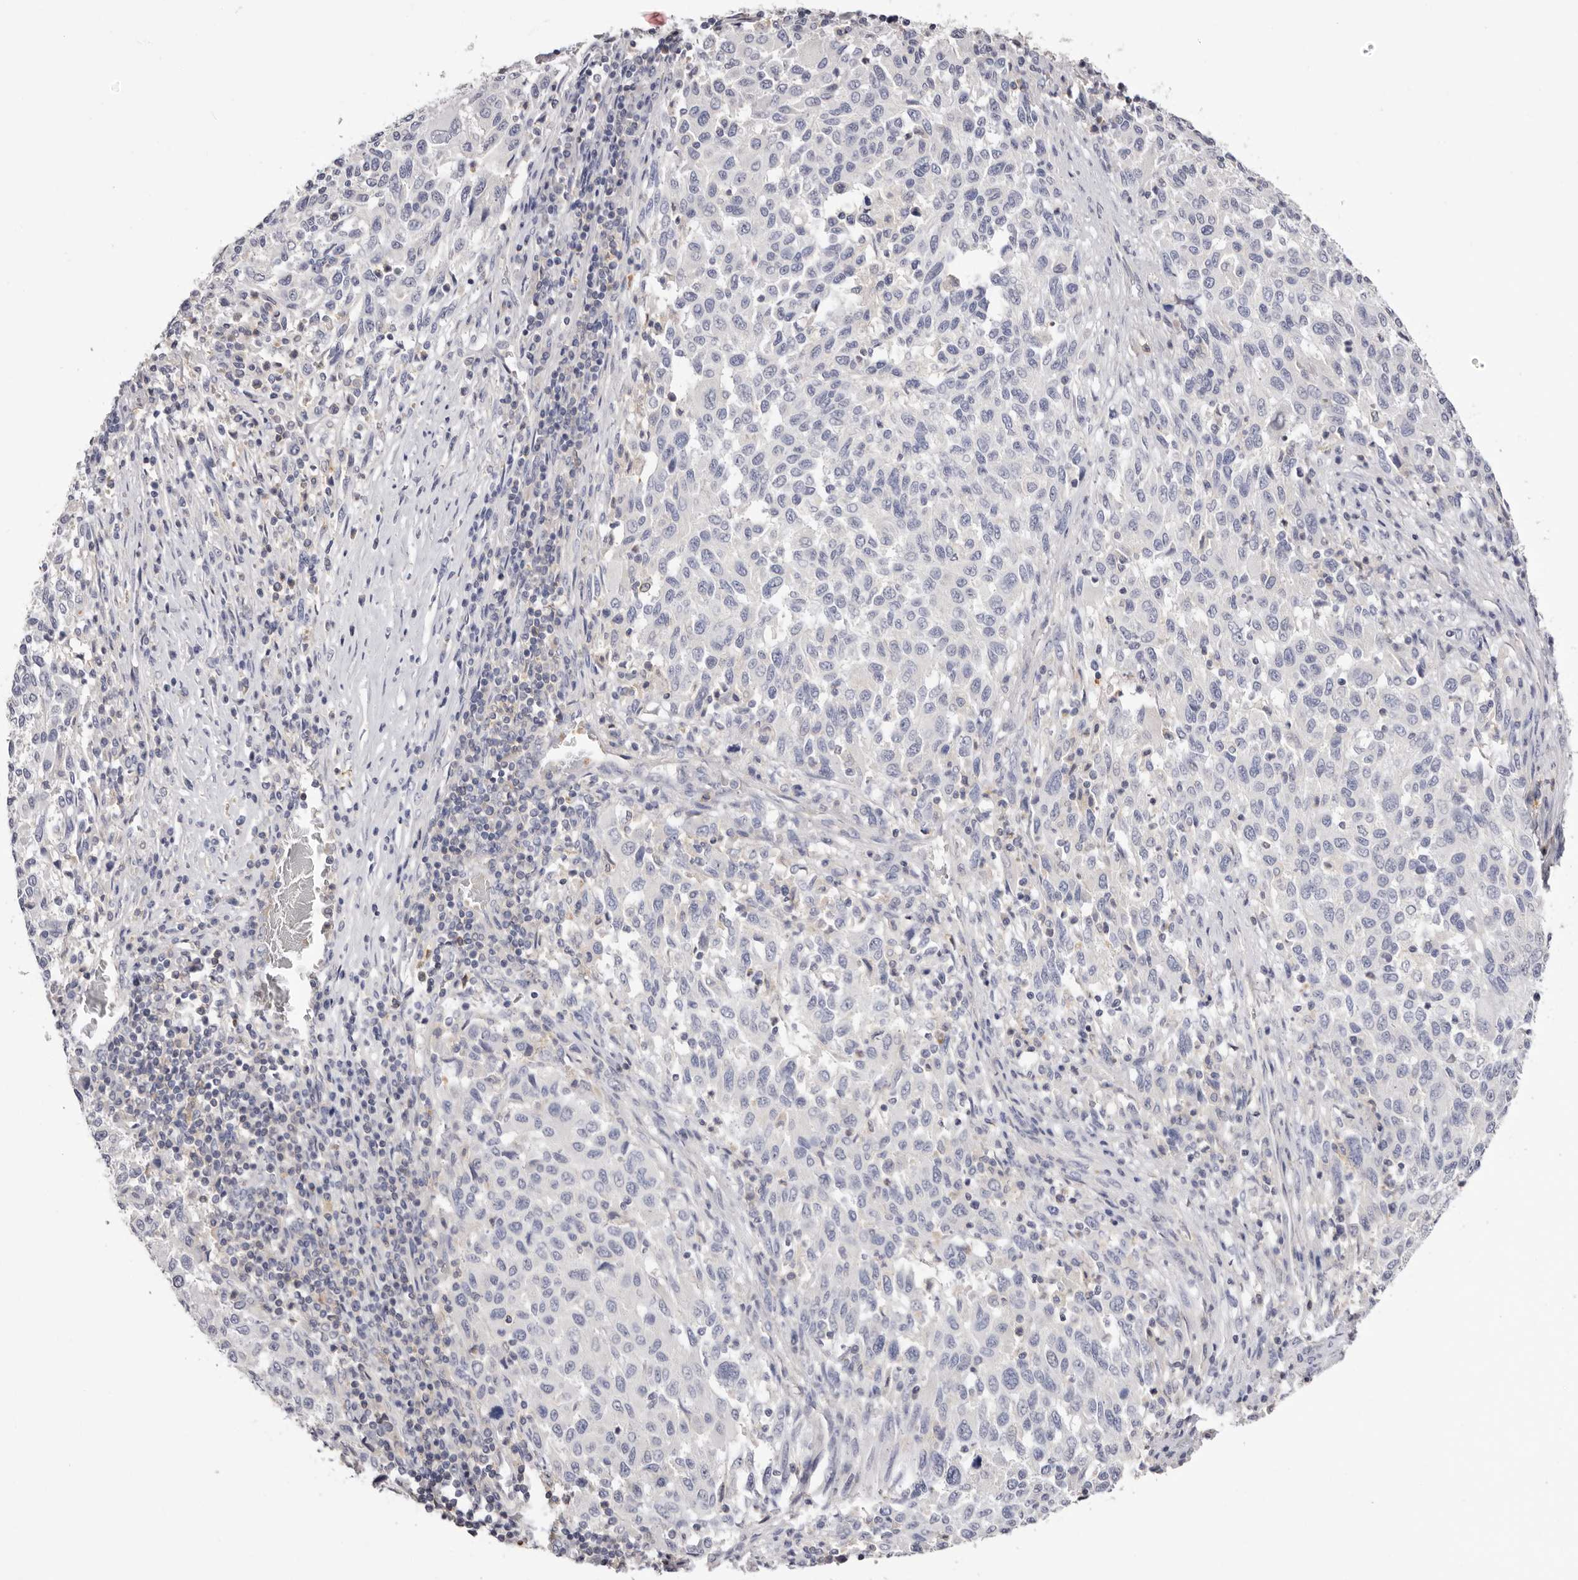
{"staining": {"intensity": "negative", "quantity": "none", "location": "none"}, "tissue": "melanoma", "cell_type": "Tumor cells", "image_type": "cancer", "snomed": [{"axis": "morphology", "description": "Malignant melanoma, Metastatic site"}, {"axis": "topography", "description": "Lymph node"}], "caption": "IHC of human melanoma shows no expression in tumor cells. The staining is performed using DAB brown chromogen with nuclei counter-stained in using hematoxylin.", "gene": "S1PR5", "patient": {"sex": "male", "age": 61}}